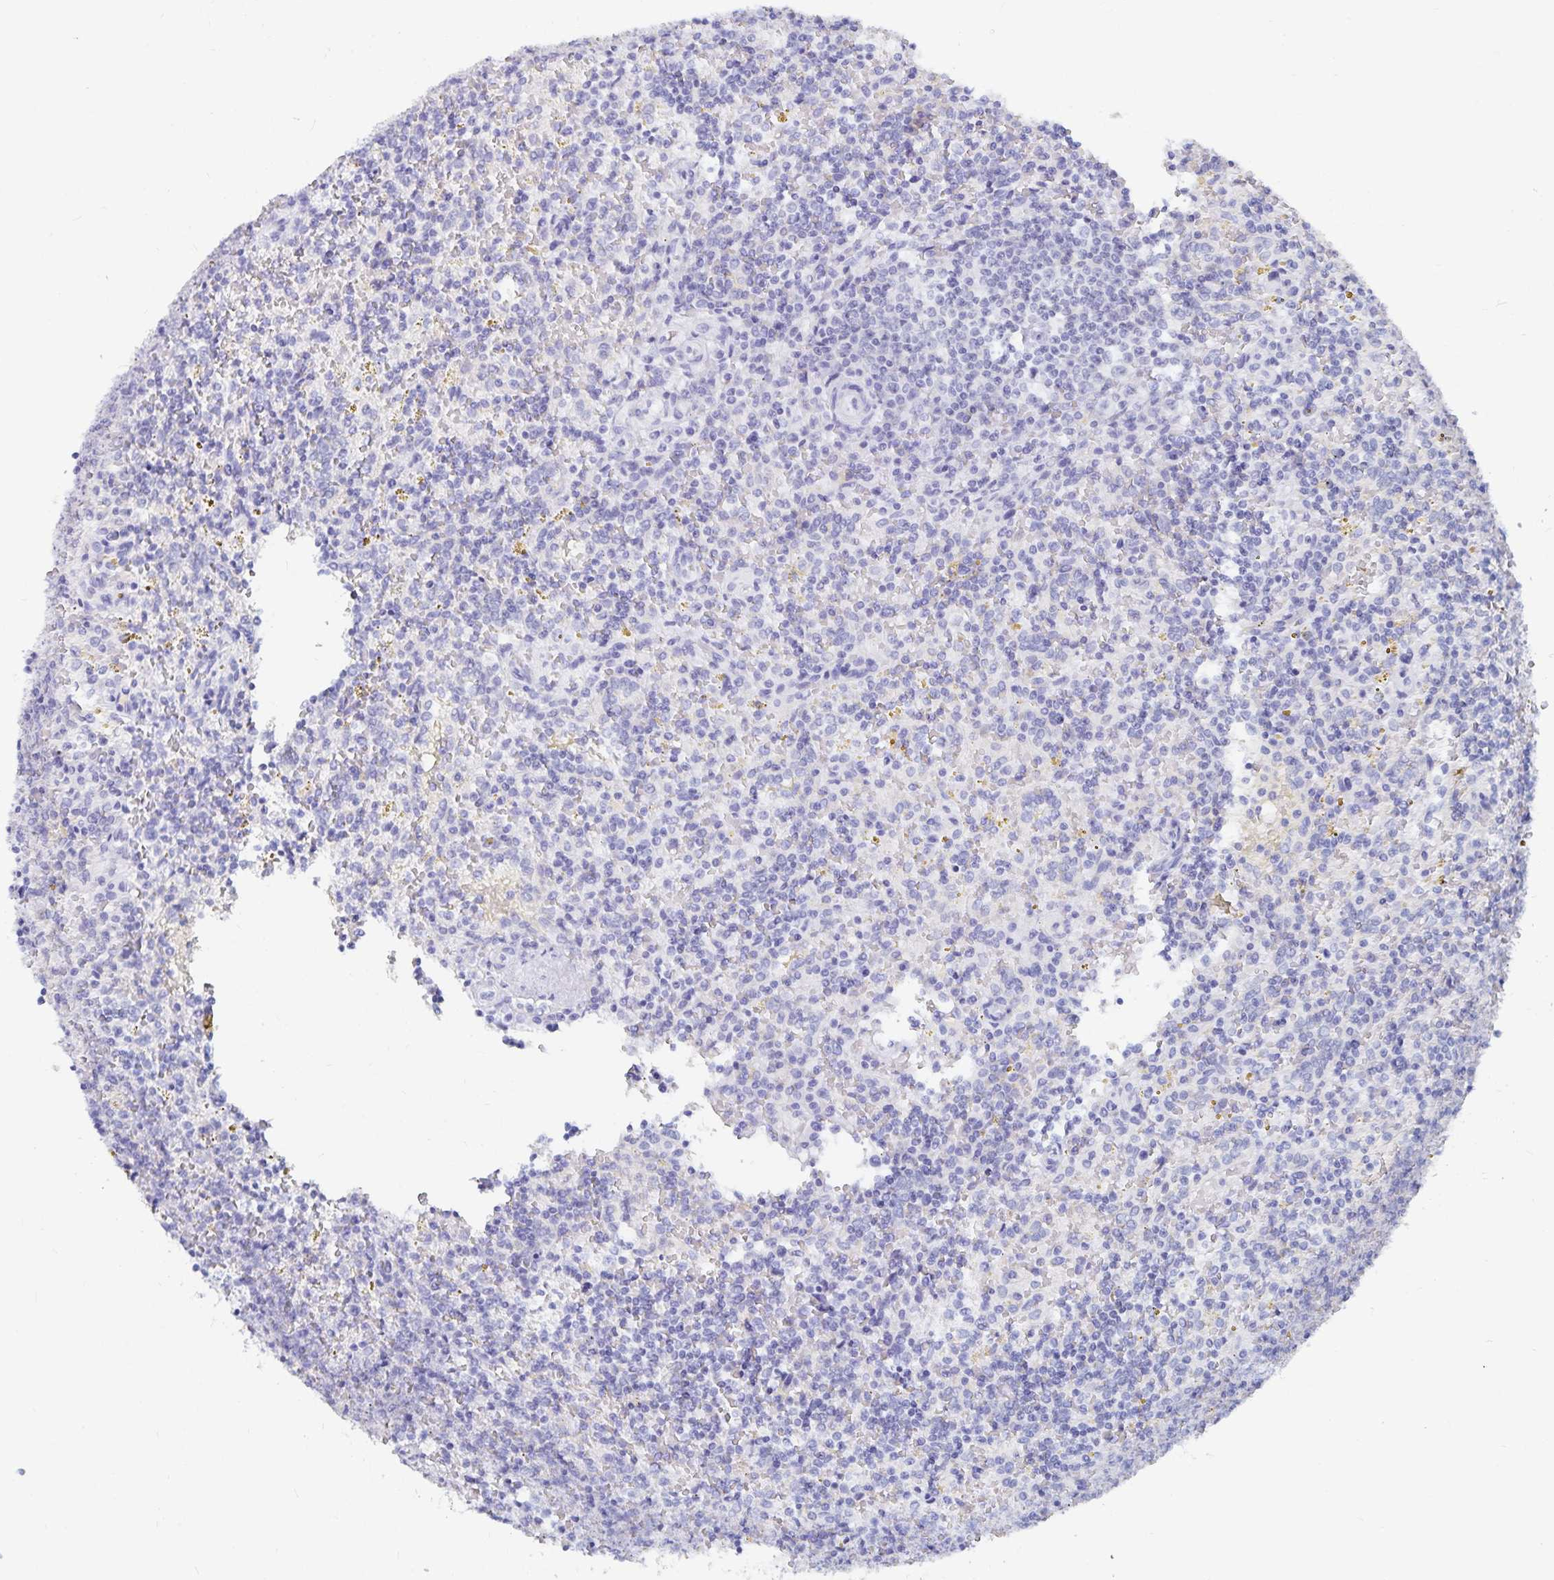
{"staining": {"intensity": "negative", "quantity": "none", "location": "none"}, "tissue": "lymphoma", "cell_type": "Tumor cells", "image_type": "cancer", "snomed": [{"axis": "morphology", "description": "Malignant lymphoma, non-Hodgkin's type, Low grade"}, {"axis": "topography", "description": "Spleen"}], "caption": "Low-grade malignant lymphoma, non-Hodgkin's type was stained to show a protein in brown. There is no significant expression in tumor cells.", "gene": "TNIP1", "patient": {"sex": "male", "age": 67}}